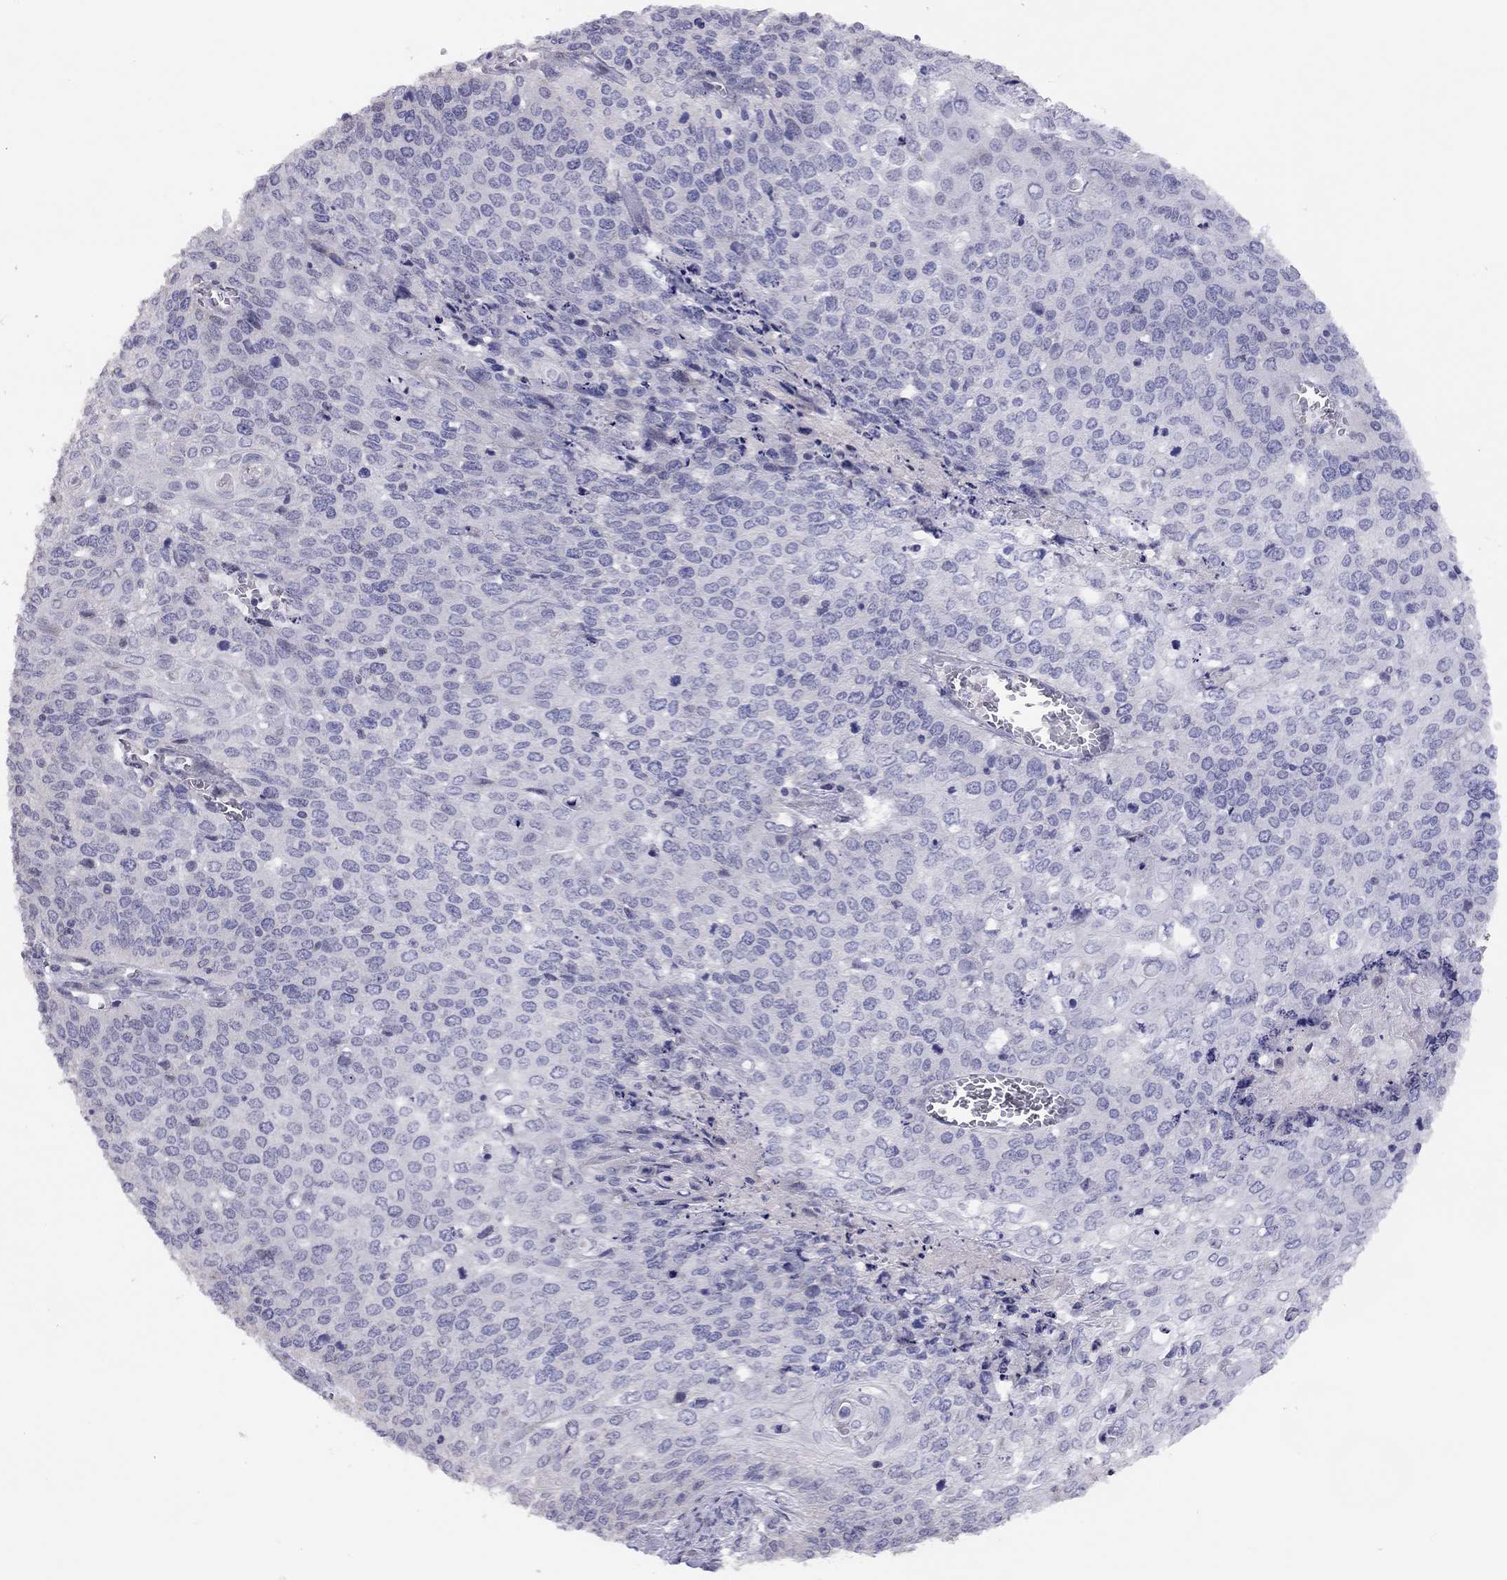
{"staining": {"intensity": "negative", "quantity": "none", "location": "none"}, "tissue": "cervical cancer", "cell_type": "Tumor cells", "image_type": "cancer", "snomed": [{"axis": "morphology", "description": "Squamous cell carcinoma, NOS"}, {"axis": "topography", "description": "Cervix"}], "caption": "The histopathology image reveals no significant expression in tumor cells of cervical squamous cell carcinoma.", "gene": "SYTL2", "patient": {"sex": "female", "age": 39}}